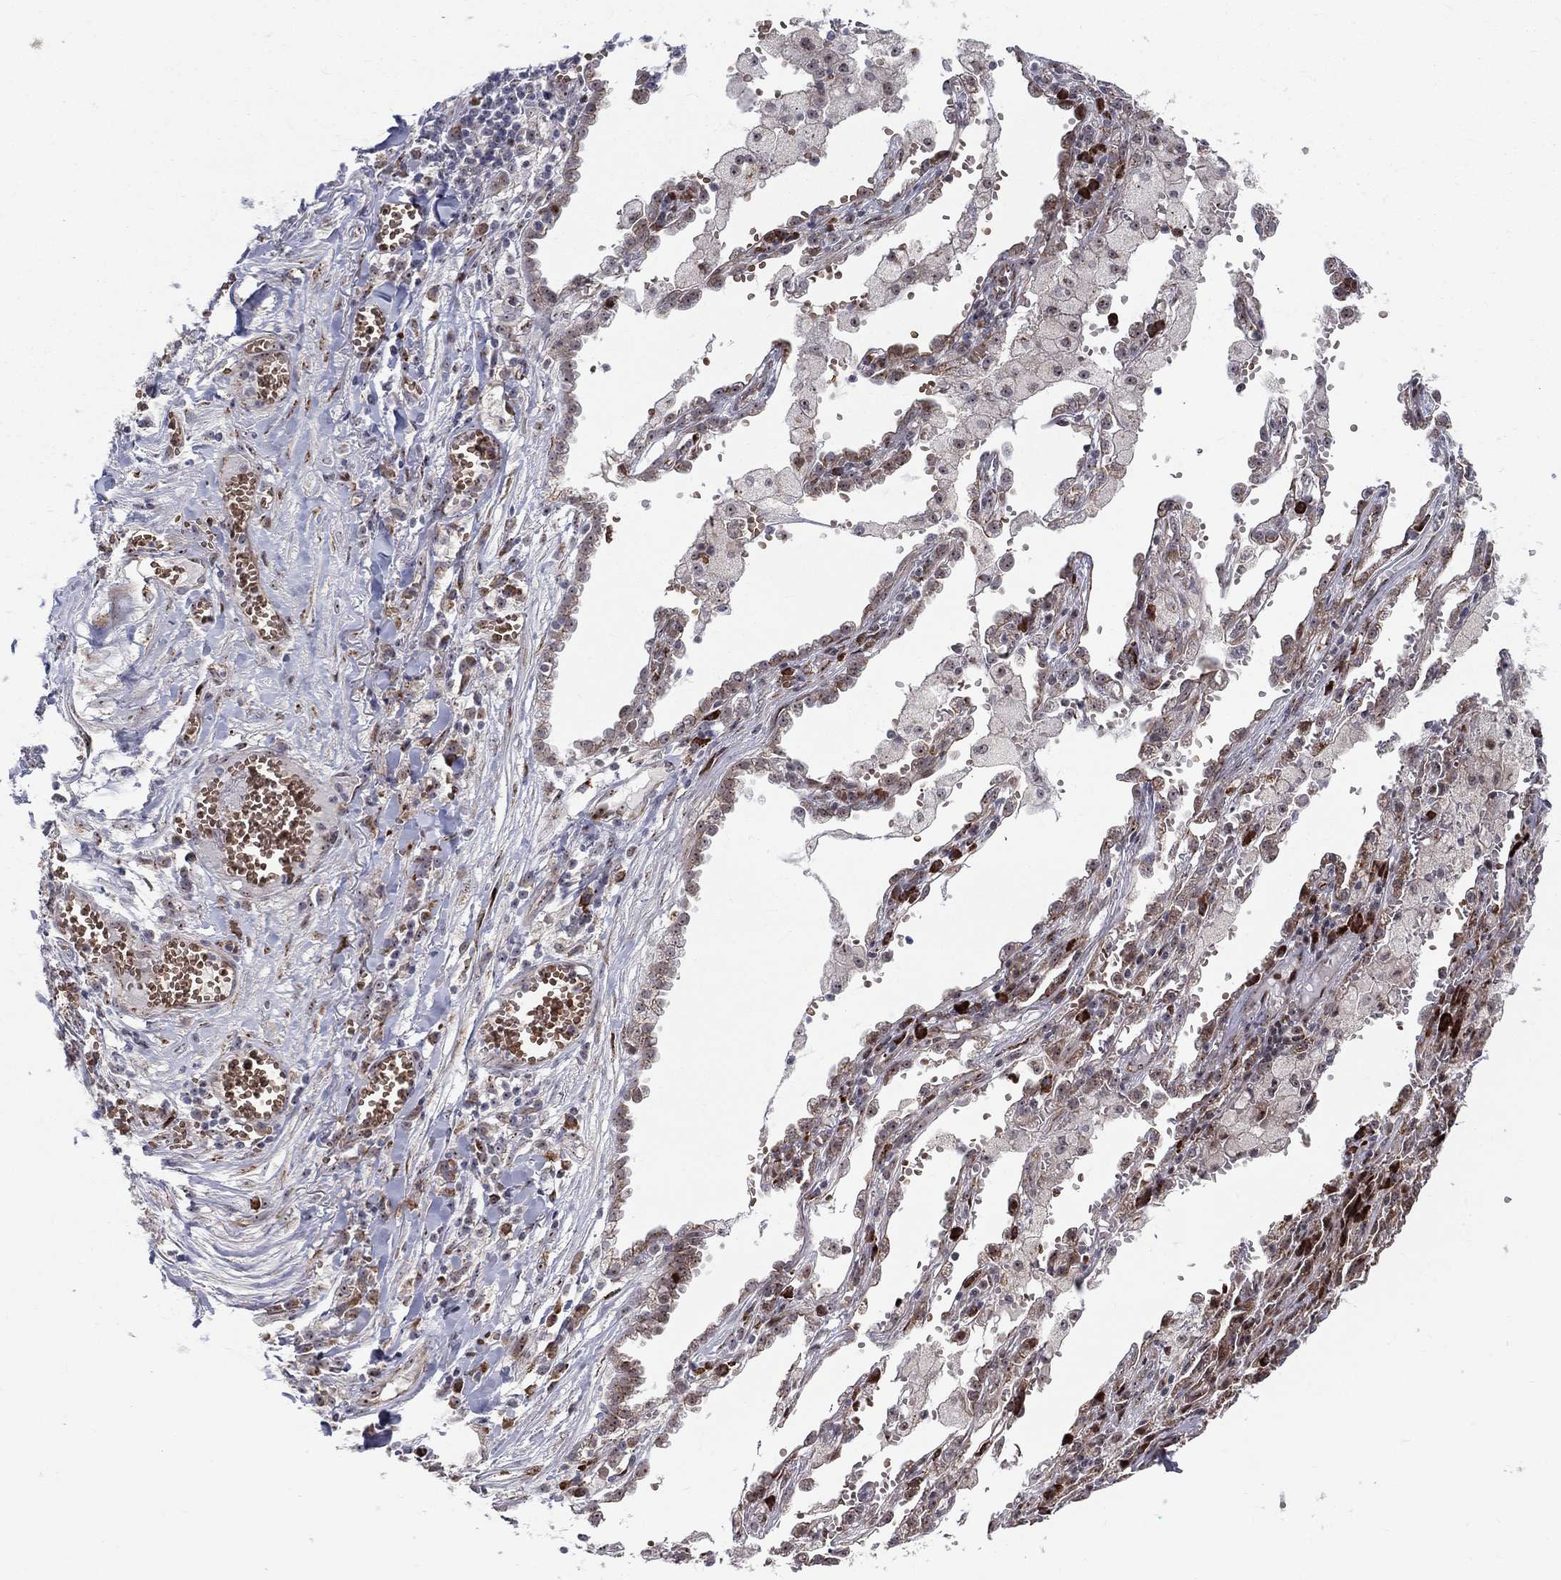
{"staining": {"intensity": "moderate", "quantity": "25%-75%", "location": "cytoplasmic/membranous"}, "tissue": "lung cancer", "cell_type": "Tumor cells", "image_type": "cancer", "snomed": [{"axis": "morphology", "description": "Adenocarcinoma, NOS"}, {"axis": "topography", "description": "Lung"}], "caption": "Lung adenocarcinoma was stained to show a protein in brown. There is medium levels of moderate cytoplasmic/membranous staining in about 25%-75% of tumor cells.", "gene": "VHL", "patient": {"sex": "male", "age": 57}}